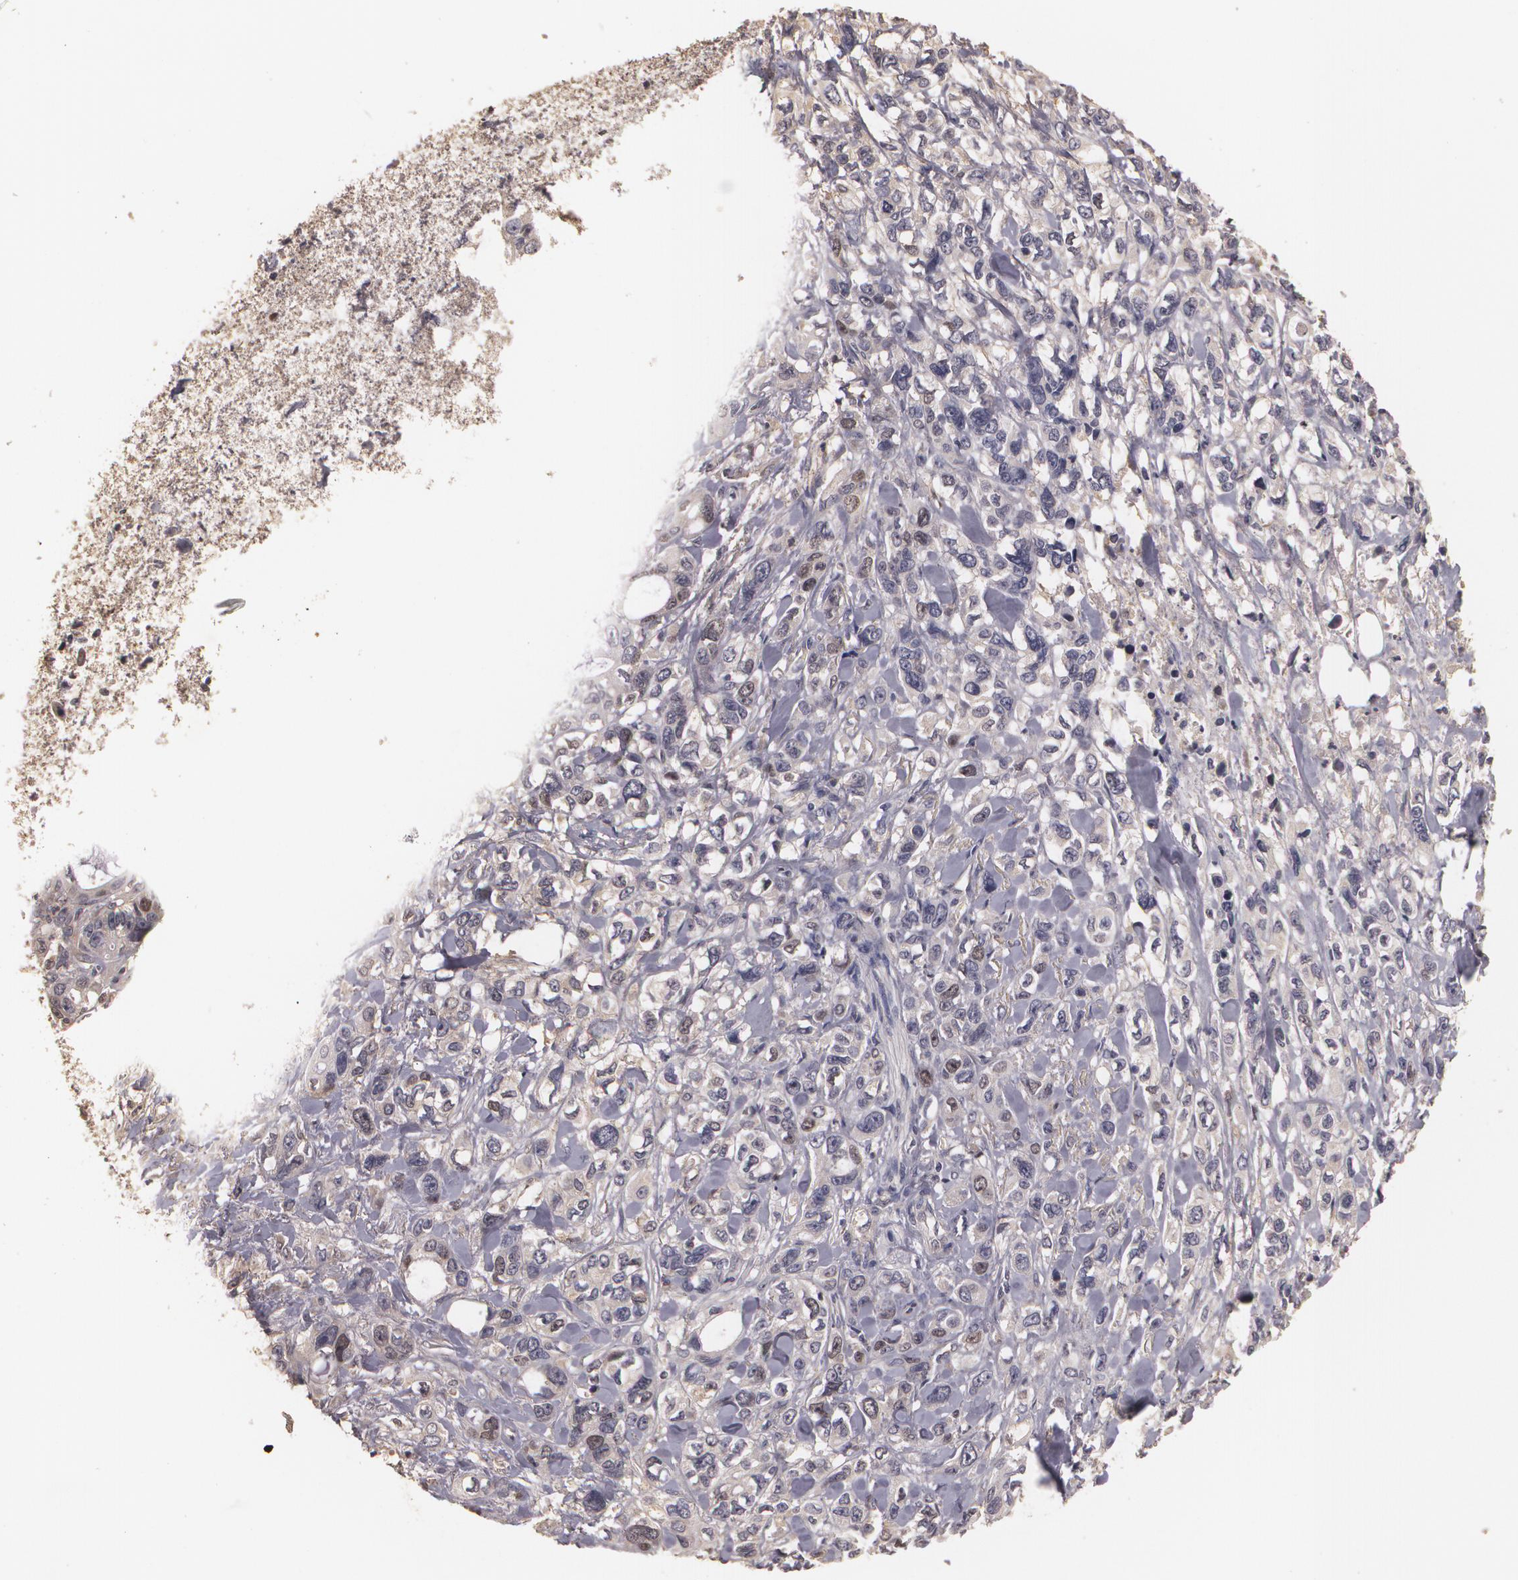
{"staining": {"intensity": "weak", "quantity": "<25%", "location": "nuclear"}, "tissue": "stomach cancer", "cell_type": "Tumor cells", "image_type": "cancer", "snomed": [{"axis": "morphology", "description": "Adenocarcinoma, NOS"}, {"axis": "topography", "description": "Stomach, upper"}], "caption": "Tumor cells are negative for brown protein staining in stomach adenocarcinoma.", "gene": "BRCA1", "patient": {"sex": "male", "age": 47}}